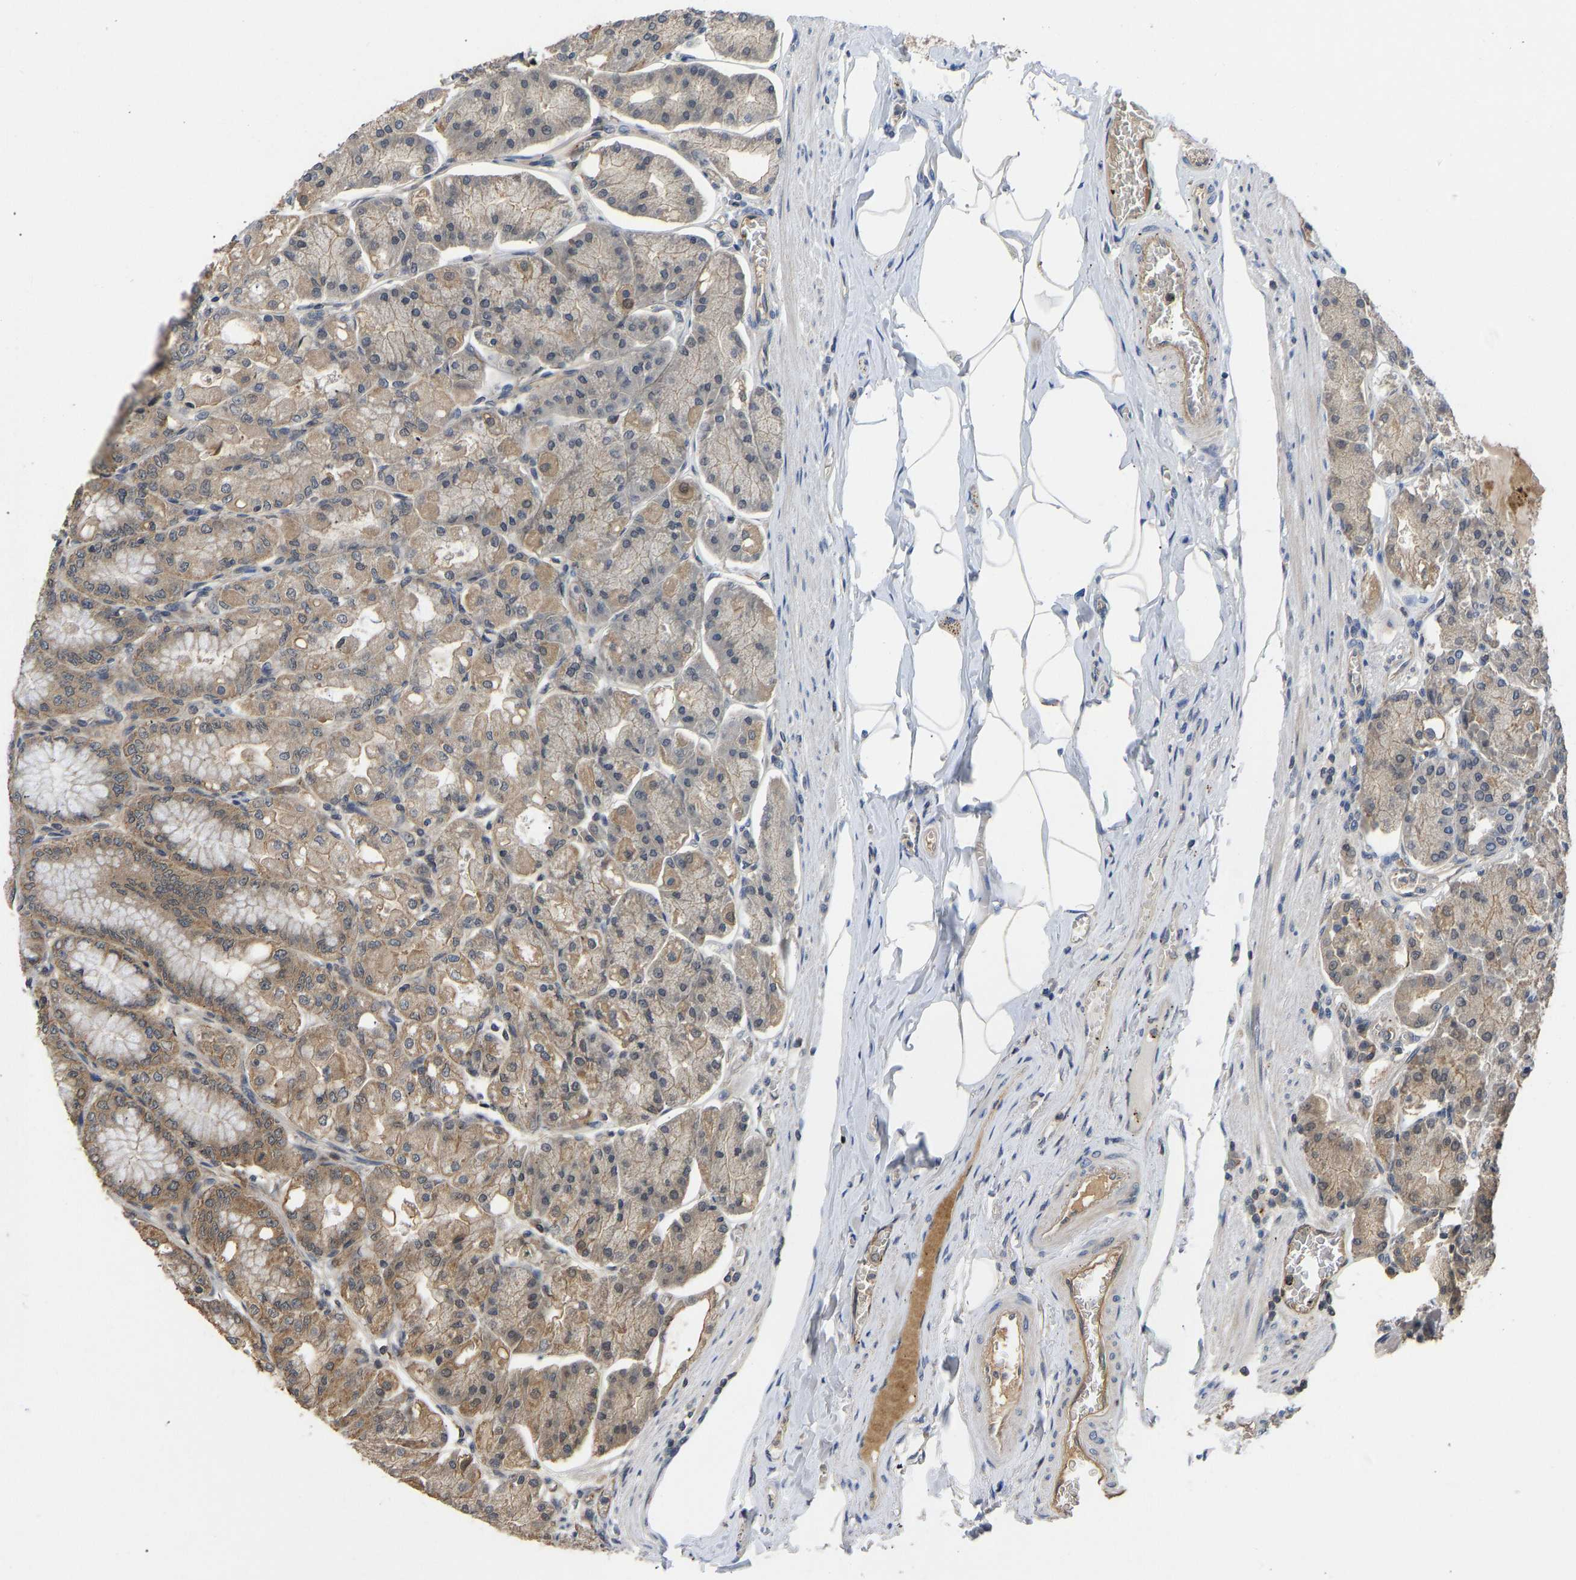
{"staining": {"intensity": "moderate", "quantity": ">75%", "location": "cytoplasmic/membranous"}, "tissue": "stomach", "cell_type": "Glandular cells", "image_type": "normal", "snomed": [{"axis": "morphology", "description": "Normal tissue, NOS"}, {"axis": "topography", "description": "Stomach, lower"}], "caption": "Immunohistochemistry histopathology image of benign stomach: stomach stained using immunohistochemistry shows medium levels of moderate protein expression localized specifically in the cytoplasmic/membranous of glandular cells, appearing as a cytoplasmic/membranous brown color.", "gene": "NDRG3", "patient": {"sex": "male", "age": 71}}